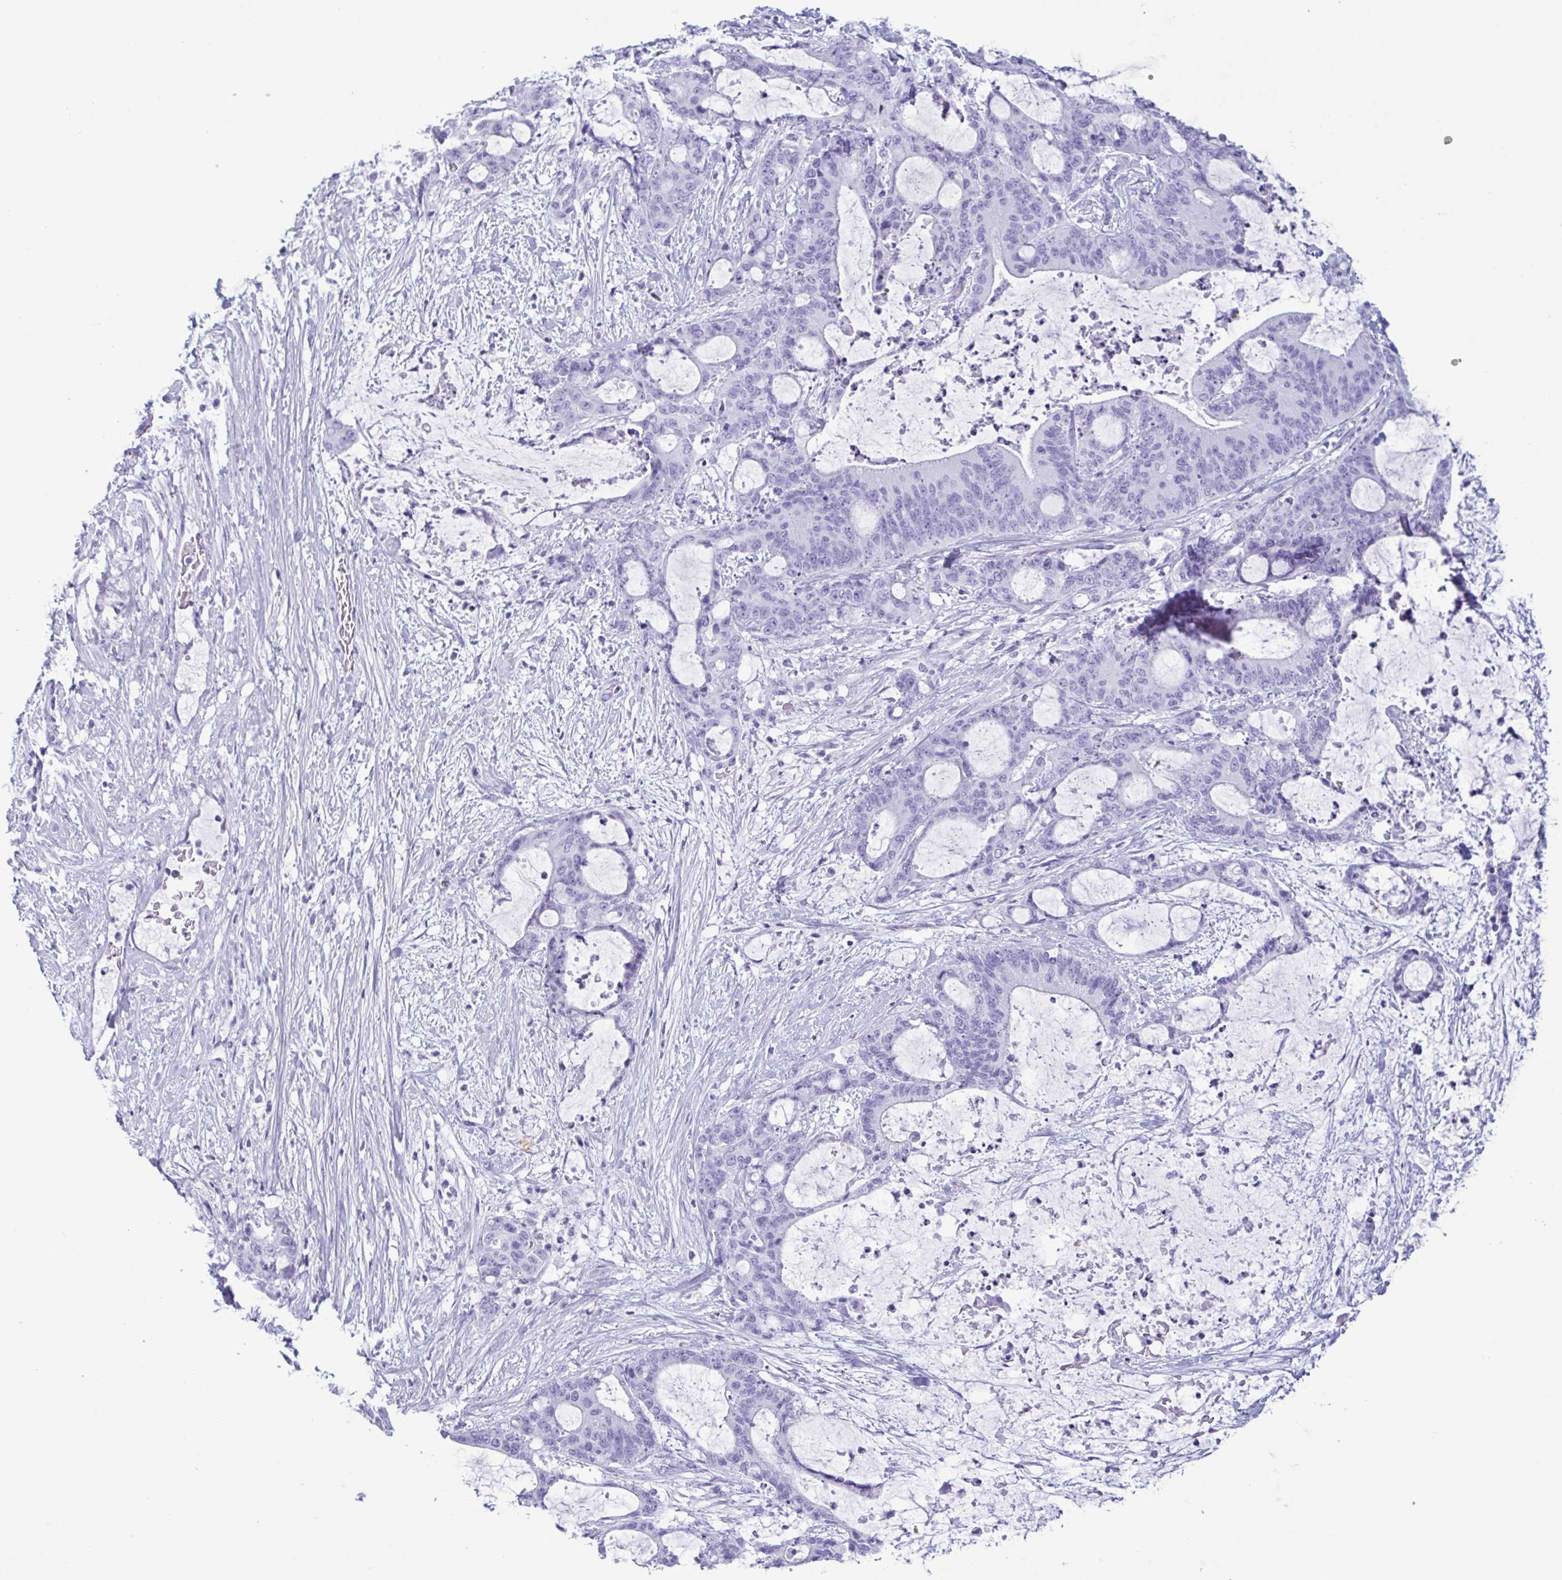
{"staining": {"intensity": "negative", "quantity": "none", "location": "none"}, "tissue": "liver cancer", "cell_type": "Tumor cells", "image_type": "cancer", "snomed": [{"axis": "morphology", "description": "Normal tissue, NOS"}, {"axis": "morphology", "description": "Cholangiocarcinoma"}, {"axis": "topography", "description": "Liver"}, {"axis": "topography", "description": "Peripheral nerve tissue"}], "caption": "A histopathology image of liver cancer stained for a protein displays no brown staining in tumor cells. (Brightfield microscopy of DAB (3,3'-diaminobenzidine) immunohistochemistry (IHC) at high magnification).", "gene": "LTF", "patient": {"sex": "female", "age": 73}}